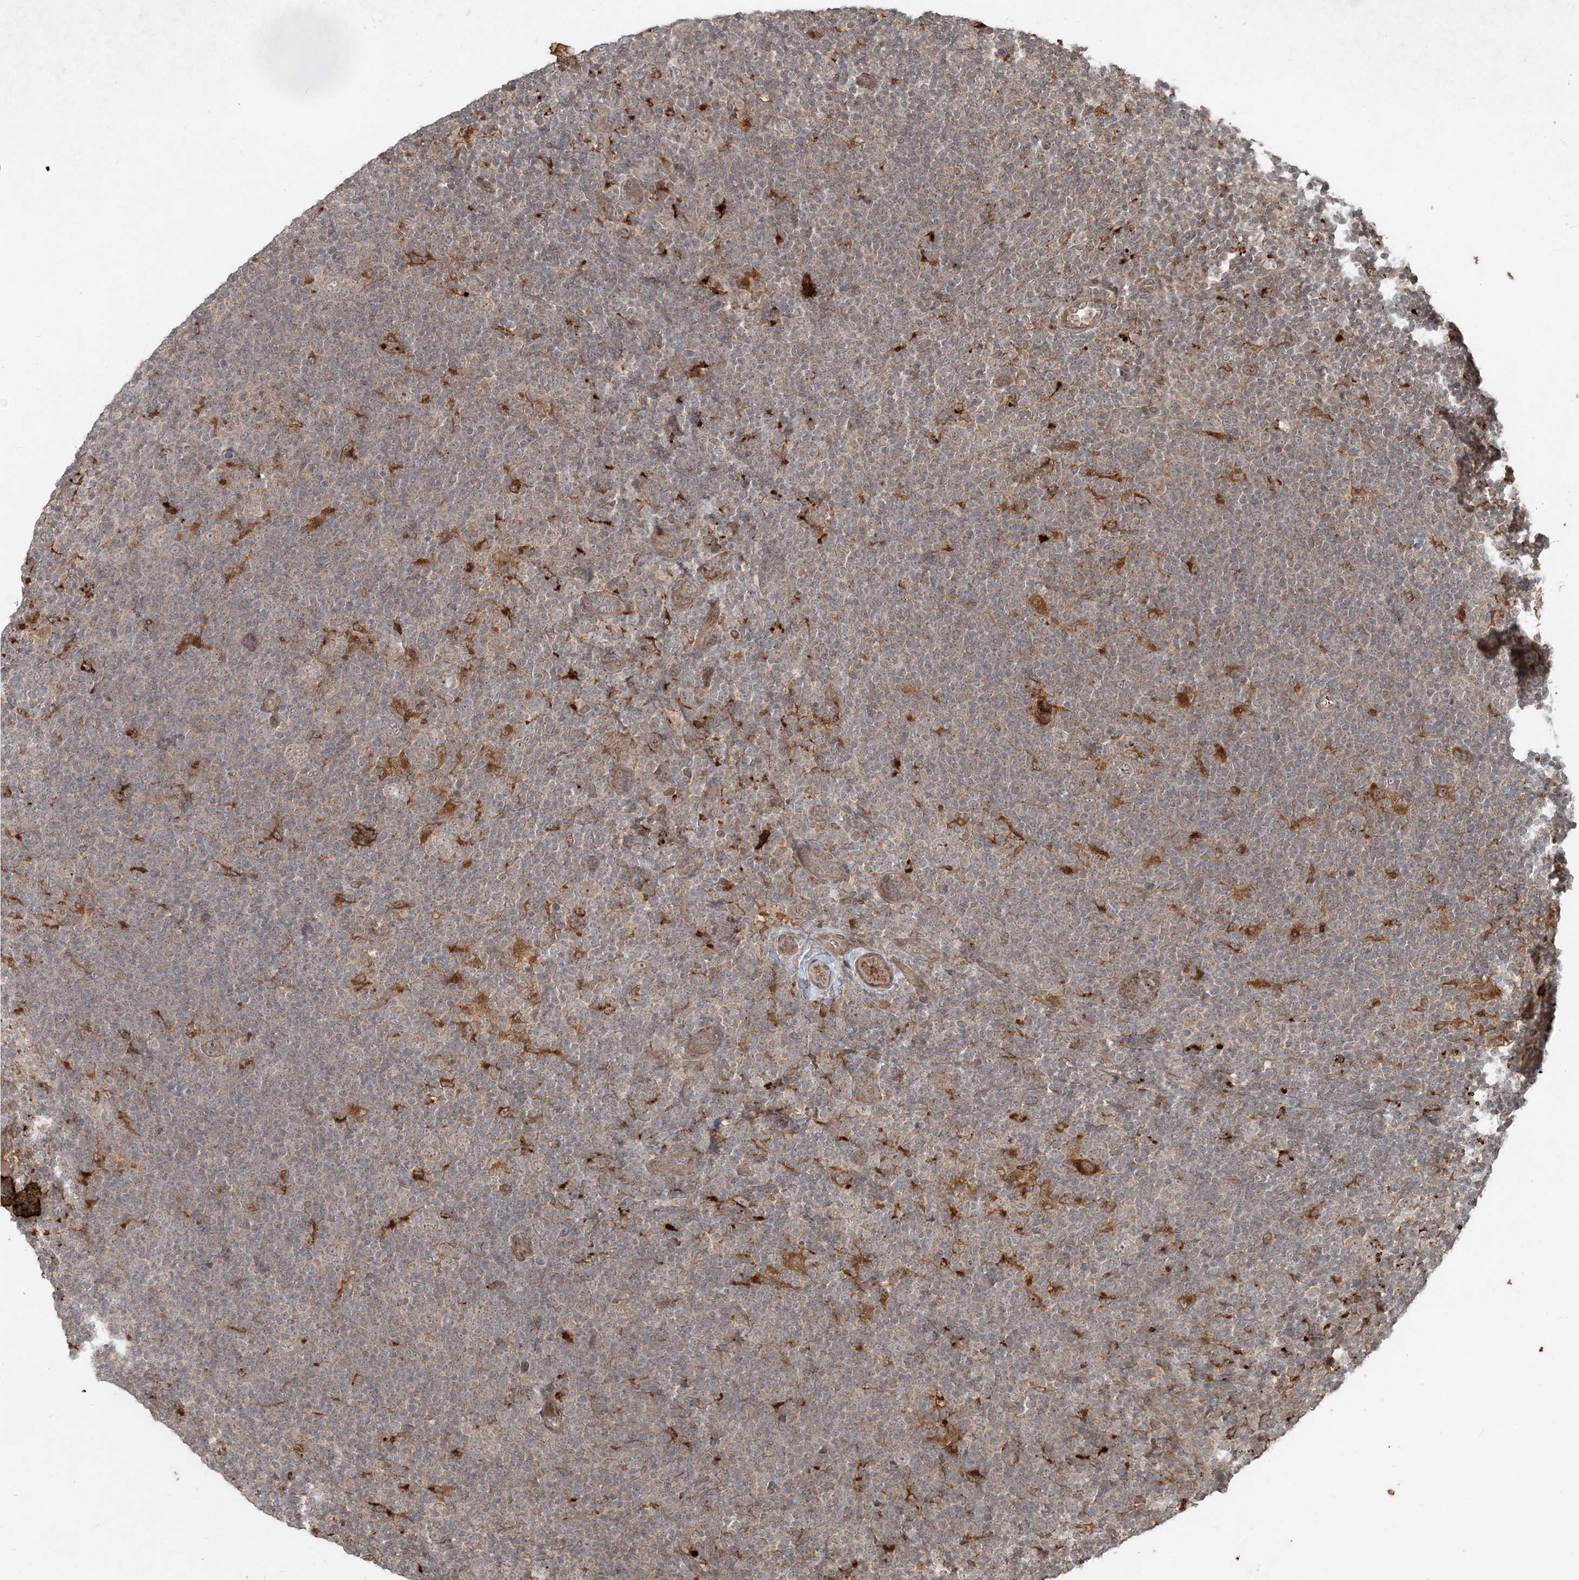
{"staining": {"intensity": "weak", "quantity": "25%-75%", "location": "cytoplasmic/membranous"}, "tissue": "lymphoma", "cell_type": "Tumor cells", "image_type": "cancer", "snomed": [{"axis": "morphology", "description": "Hodgkin's disease, NOS"}, {"axis": "topography", "description": "Lymph node"}], "caption": "Approximately 25%-75% of tumor cells in Hodgkin's disease show weak cytoplasmic/membranous protein staining as visualized by brown immunohistochemical staining.", "gene": "NARS1", "patient": {"sex": "female", "age": 57}}